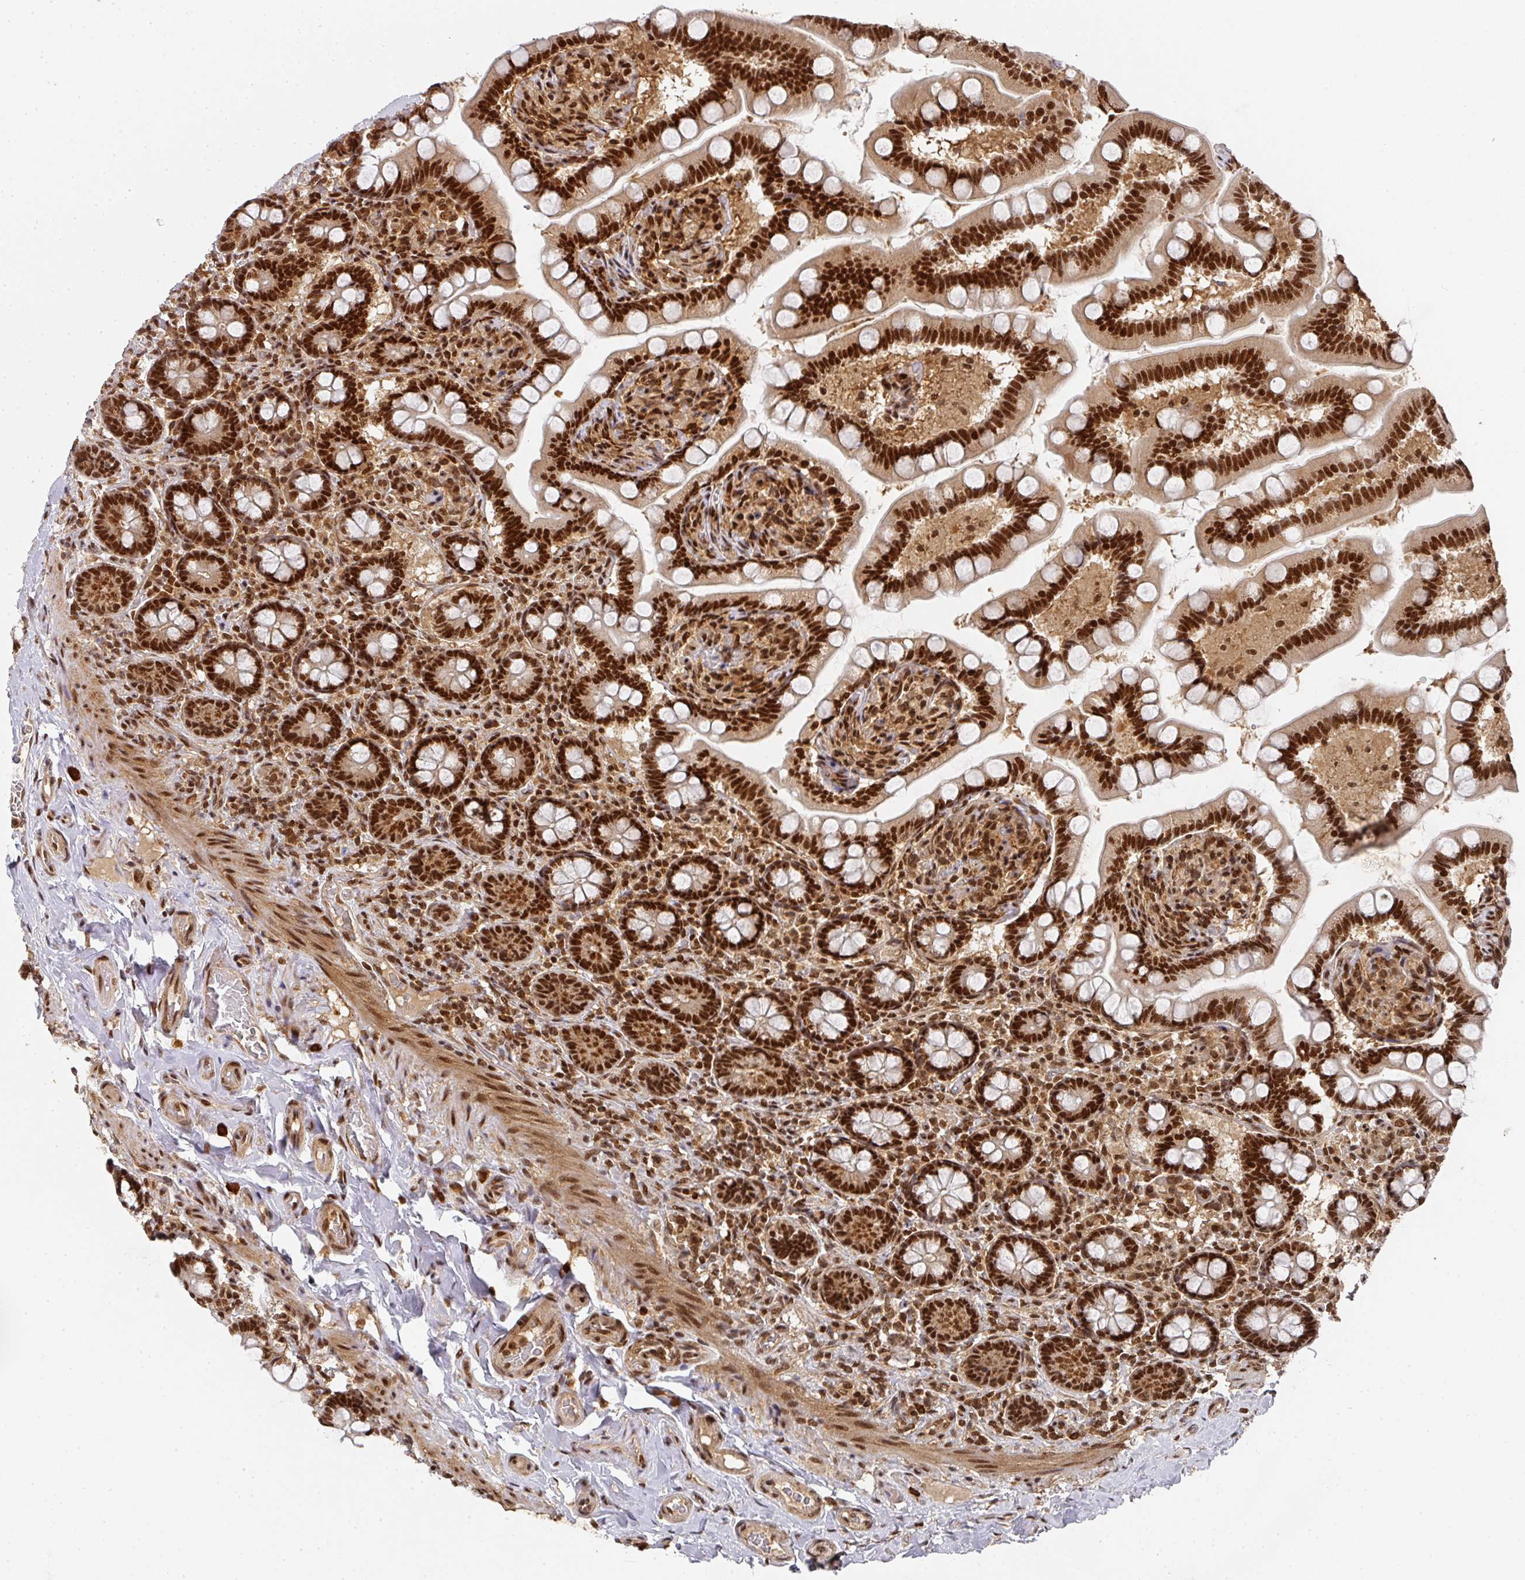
{"staining": {"intensity": "strong", "quantity": ">75%", "location": "nuclear"}, "tissue": "small intestine", "cell_type": "Glandular cells", "image_type": "normal", "snomed": [{"axis": "morphology", "description": "Normal tissue, NOS"}, {"axis": "topography", "description": "Small intestine"}], "caption": "IHC of unremarkable small intestine reveals high levels of strong nuclear positivity in about >75% of glandular cells. (DAB IHC with brightfield microscopy, high magnification).", "gene": "DIDO1", "patient": {"sex": "female", "age": 64}}